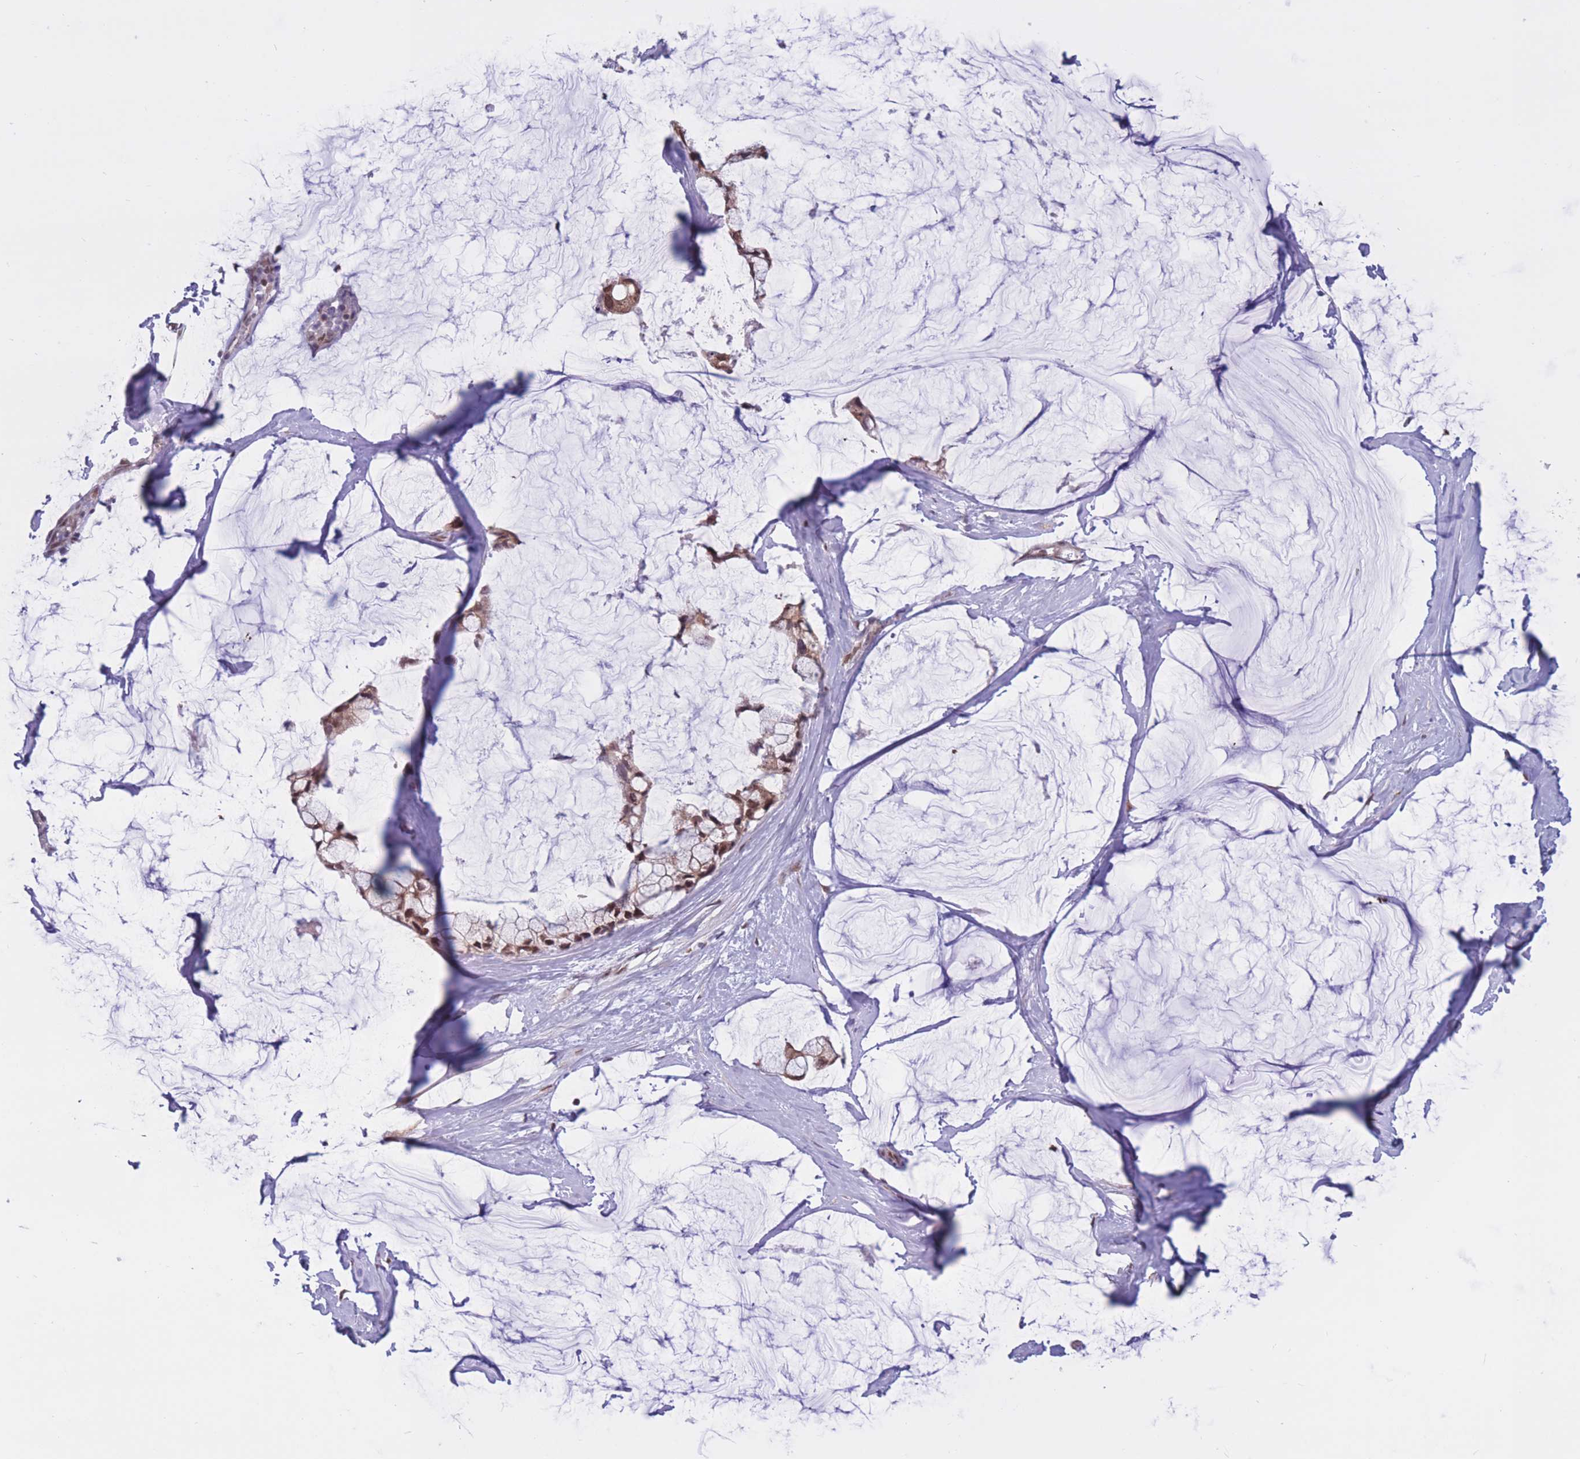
{"staining": {"intensity": "moderate", "quantity": ">75%", "location": "nuclear"}, "tissue": "ovarian cancer", "cell_type": "Tumor cells", "image_type": "cancer", "snomed": [{"axis": "morphology", "description": "Cystadenocarcinoma, mucinous, NOS"}, {"axis": "topography", "description": "Ovary"}], "caption": "A brown stain labels moderate nuclear positivity of a protein in human mucinous cystadenocarcinoma (ovarian) tumor cells.", "gene": "BCL9L", "patient": {"sex": "female", "age": 39}}